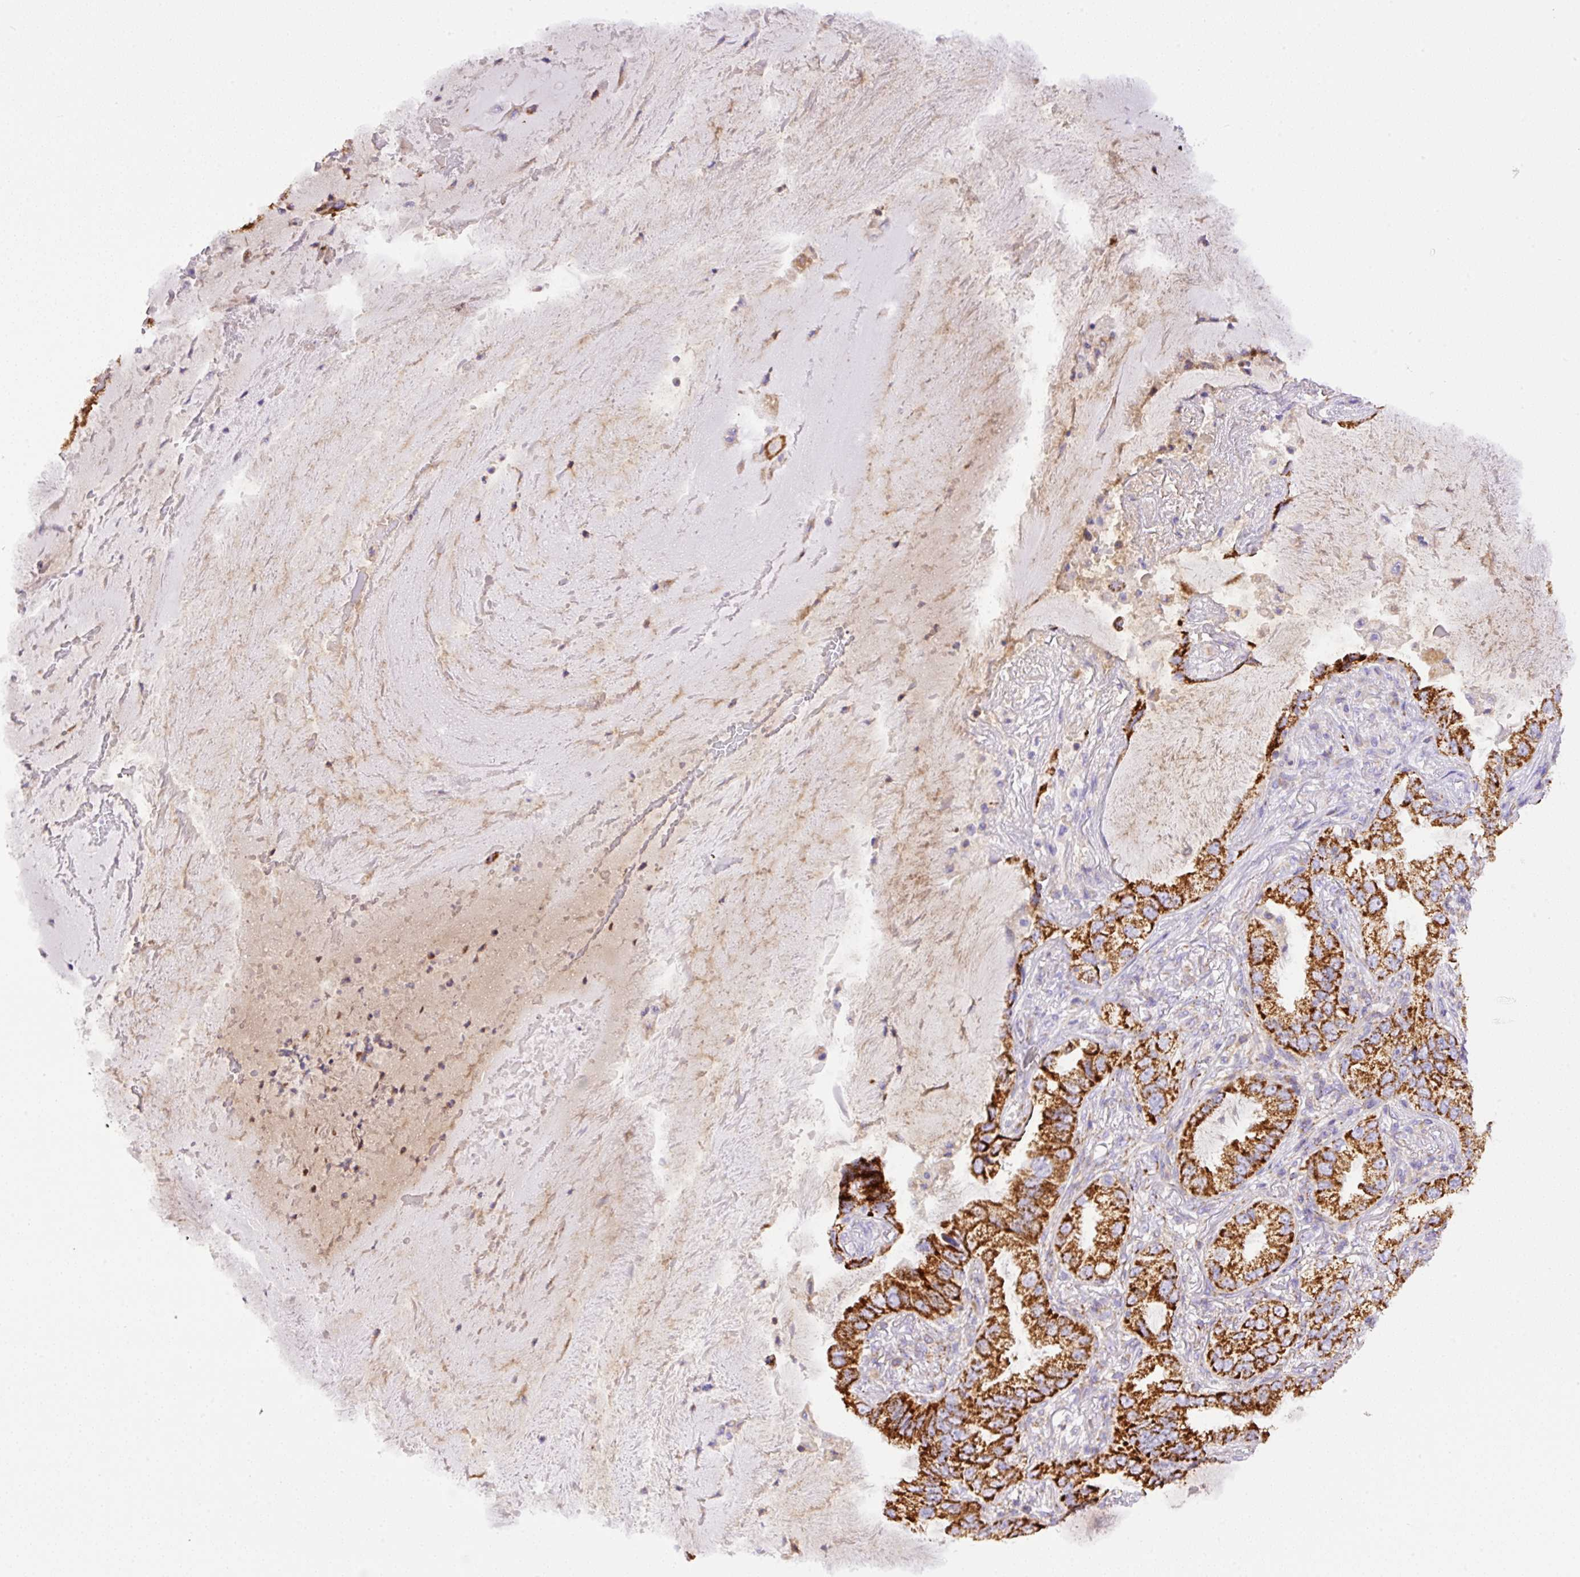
{"staining": {"intensity": "strong", "quantity": ">75%", "location": "cytoplasmic/membranous"}, "tissue": "lung cancer", "cell_type": "Tumor cells", "image_type": "cancer", "snomed": [{"axis": "morphology", "description": "Adenocarcinoma, NOS"}, {"axis": "topography", "description": "Lung"}], "caption": "Adenocarcinoma (lung) stained with a protein marker reveals strong staining in tumor cells.", "gene": "NF1", "patient": {"sex": "female", "age": 69}}